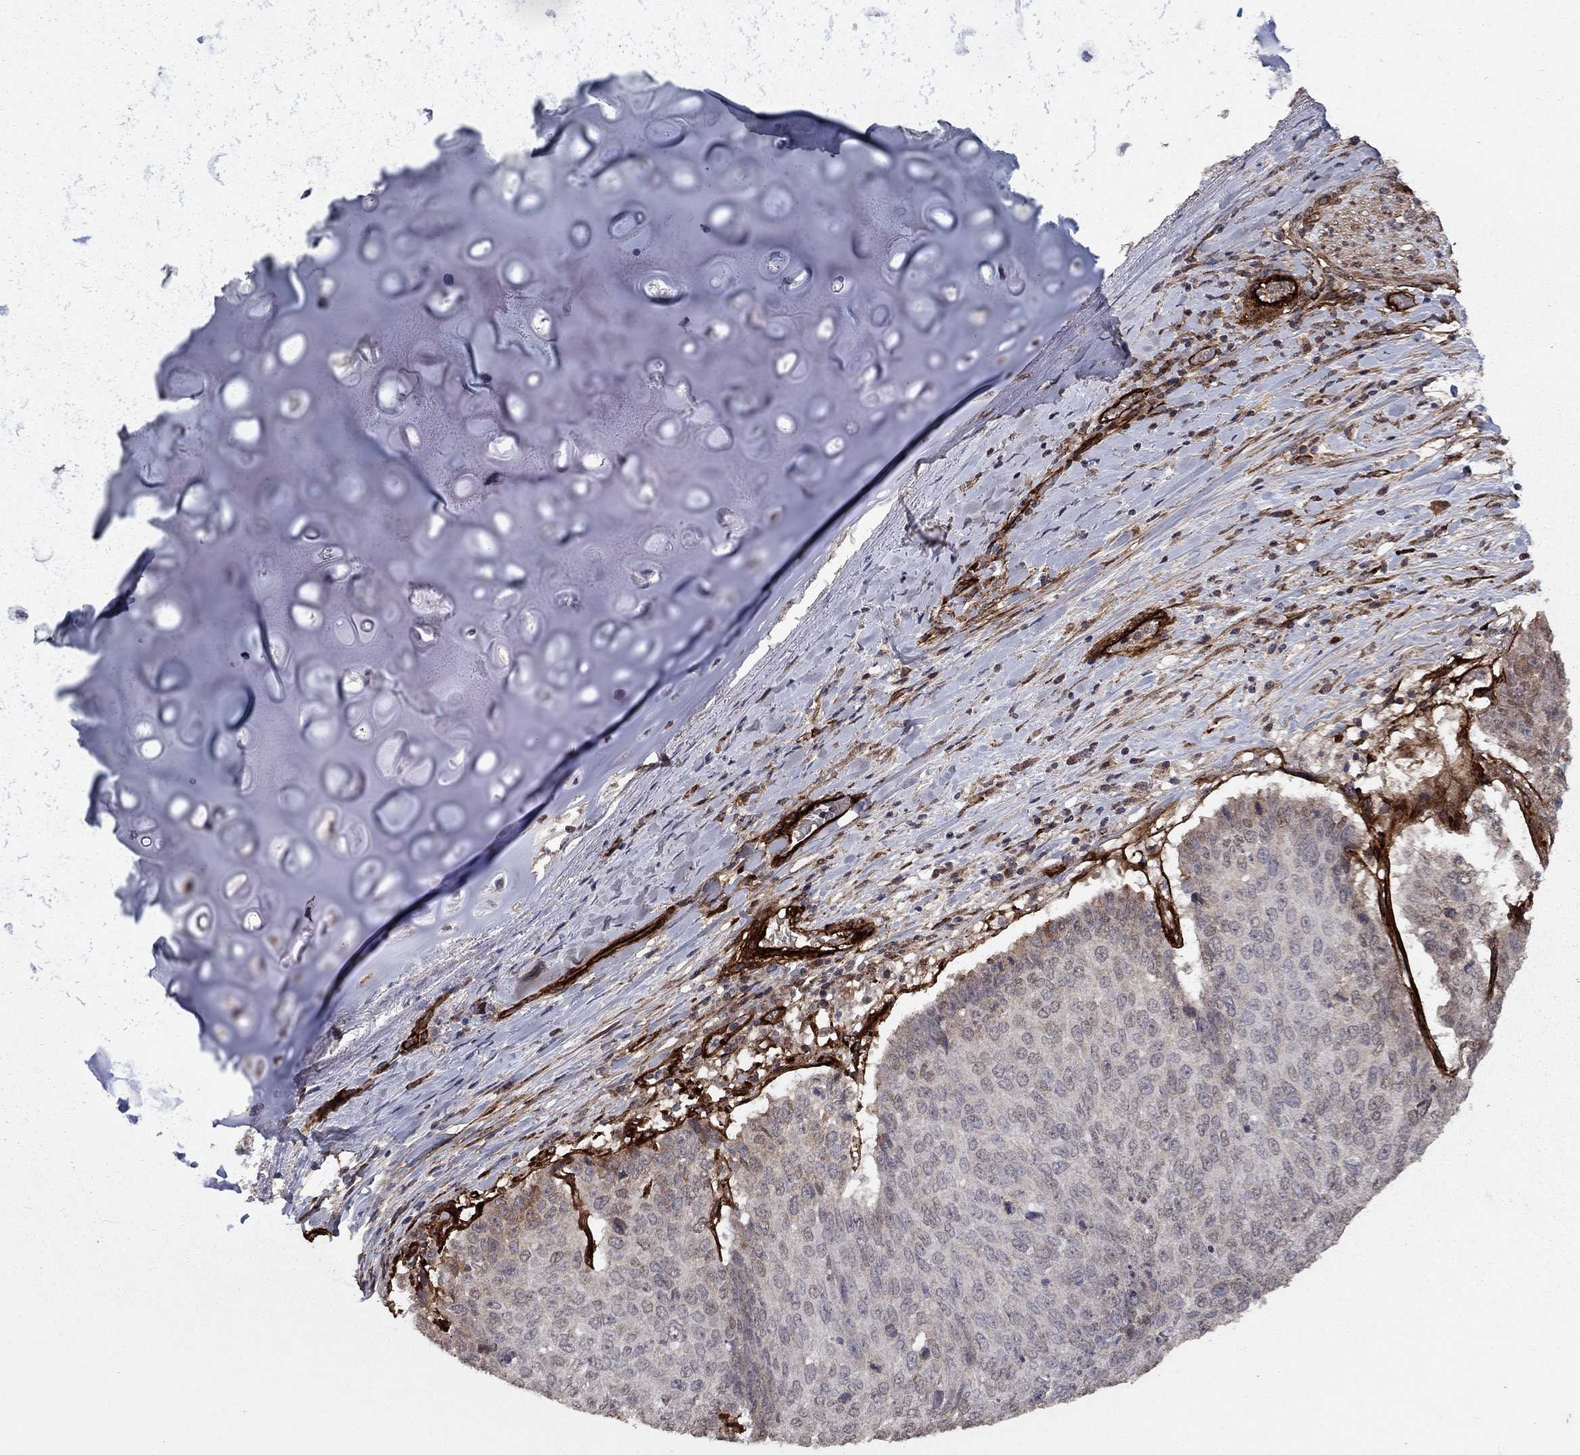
{"staining": {"intensity": "weak", "quantity": "<25%", "location": "cytoplasmic/membranous"}, "tissue": "lung cancer", "cell_type": "Tumor cells", "image_type": "cancer", "snomed": [{"axis": "morphology", "description": "Normal tissue, NOS"}, {"axis": "morphology", "description": "Squamous cell carcinoma, NOS"}, {"axis": "topography", "description": "Bronchus"}, {"axis": "topography", "description": "Lung"}], "caption": "This image is of lung cancer stained with immunohistochemistry (IHC) to label a protein in brown with the nuclei are counter-stained blue. There is no expression in tumor cells. (Stains: DAB immunohistochemistry (IHC) with hematoxylin counter stain, Microscopy: brightfield microscopy at high magnification).", "gene": "COL18A1", "patient": {"sex": "male", "age": 64}}